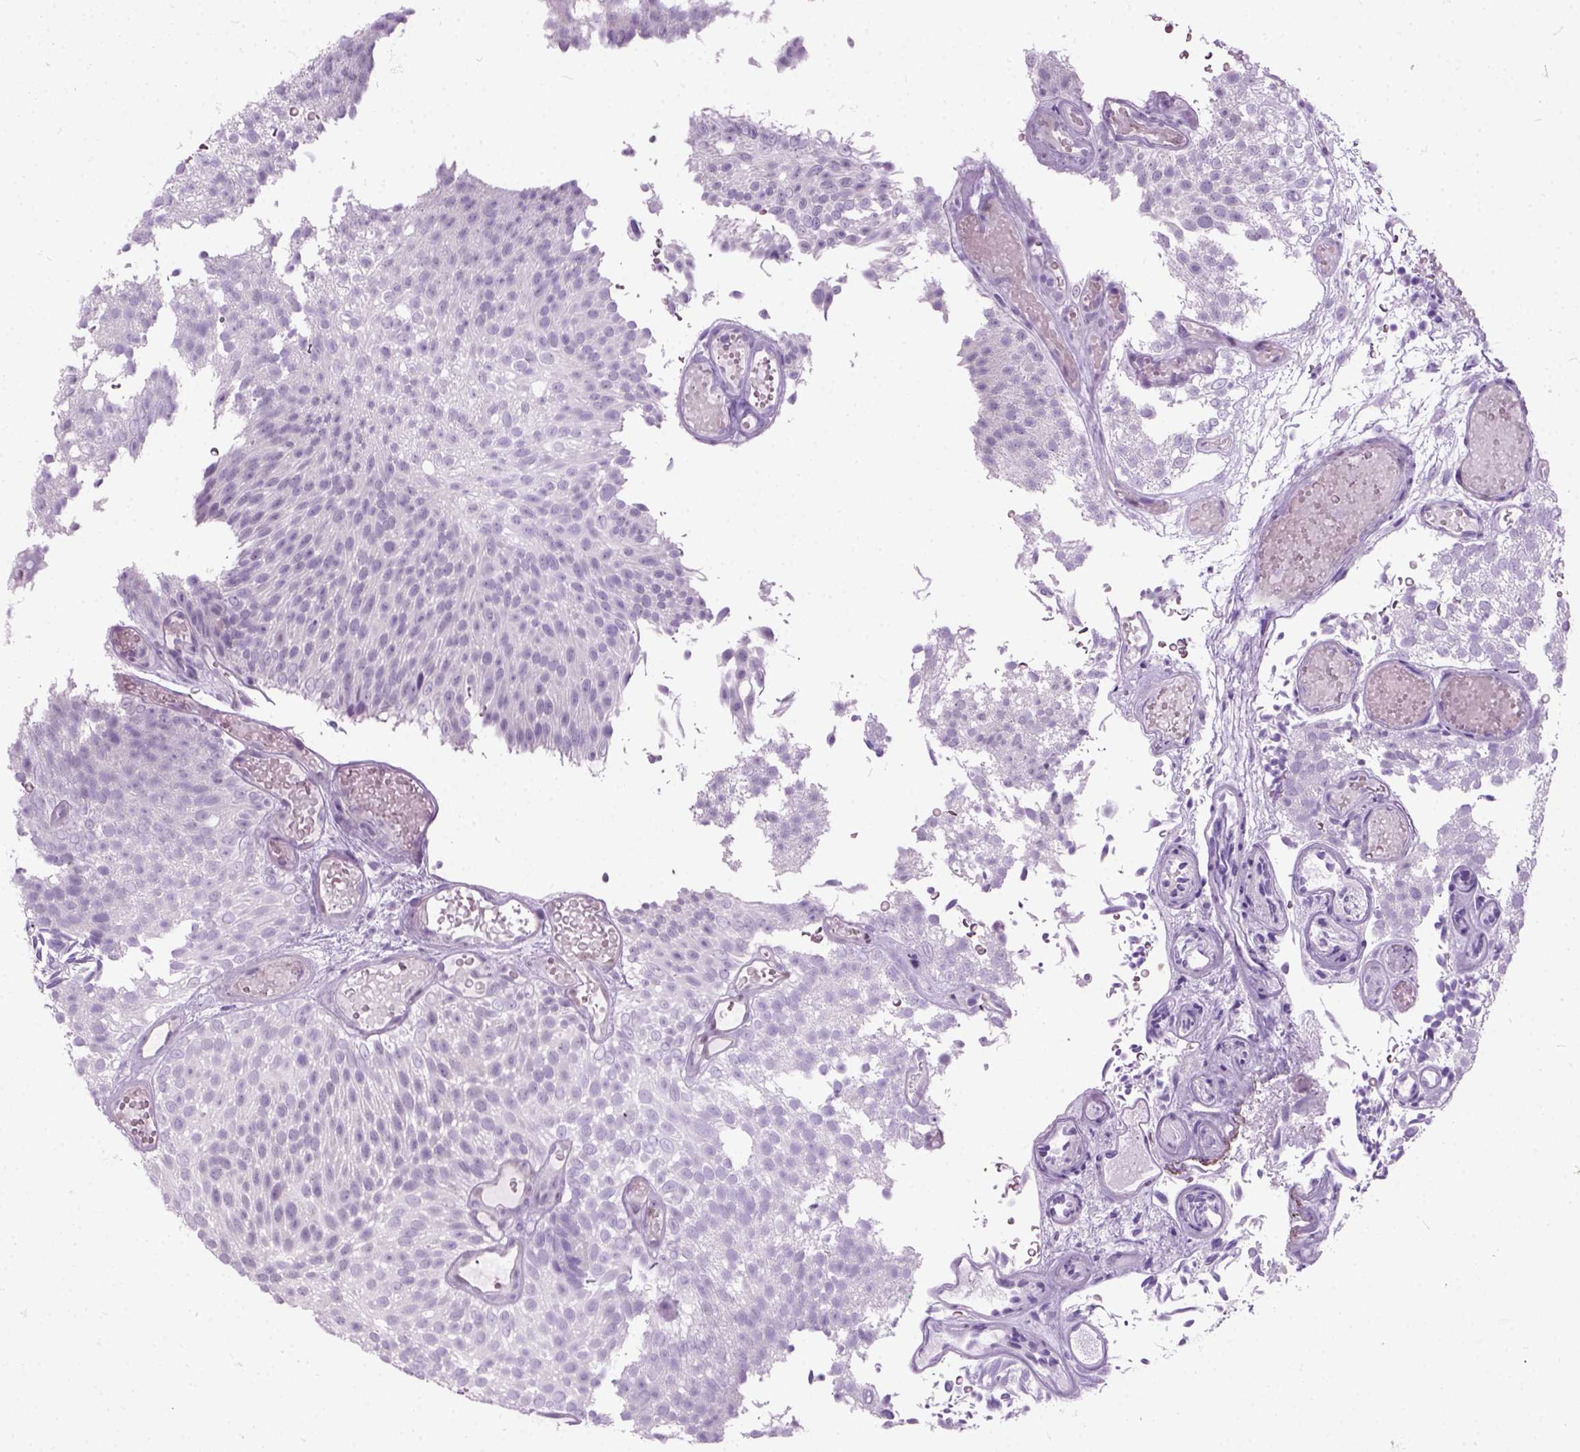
{"staining": {"intensity": "negative", "quantity": "none", "location": "none"}, "tissue": "urothelial cancer", "cell_type": "Tumor cells", "image_type": "cancer", "snomed": [{"axis": "morphology", "description": "Urothelial carcinoma, Low grade"}, {"axis": "topography", "description": "Urinary bladder"}], "caption": "The micrograph displays no significant positivity in tumor cells of urothelial cancer. Nuclei are stained in blue.", "gene": "AXDND1", "patient": {"sex": "male", "age": 78}}